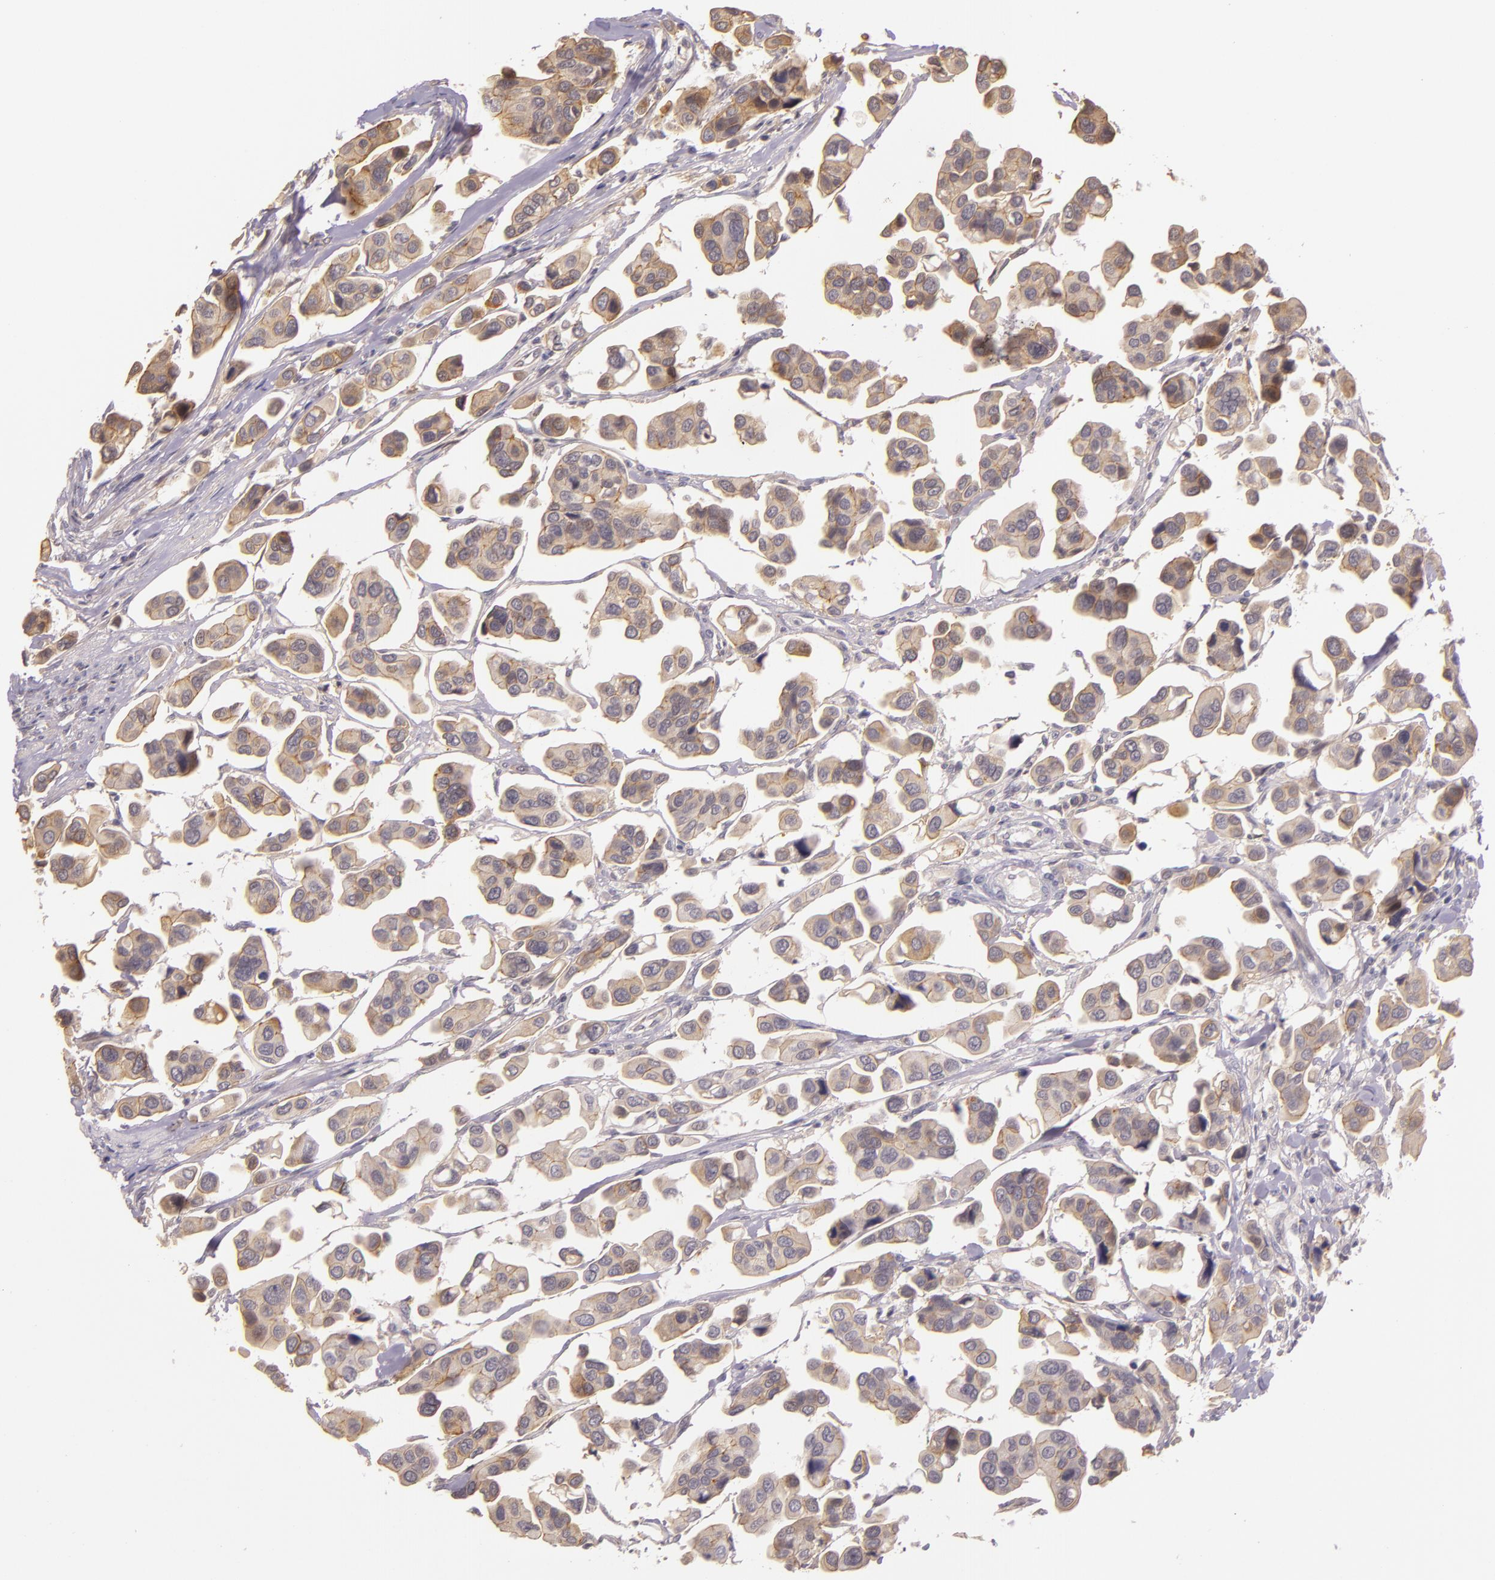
{"staining": {"intensity": "weak", "quantity": "25%-75%", "location": "cytoplasmic/membranous"}, "tissue": "urothelial cancer", "cell_type": "Tumor cells", "image_type": "cancer", "snomed": [{"axis": "morphology", "description": "Adenocarcinoma, NOS"}, {"axis": "topography", "description": "Urinary bladder"}], "caption": "Urothelial cancer tissue exhibits weak cytoplasmic/membranous positivity in about 25%-75% of tumor cells, visualized by immunohistochemistry.", "gene": "ARMH4", "patient": {"sex": "male", "age": 61}}